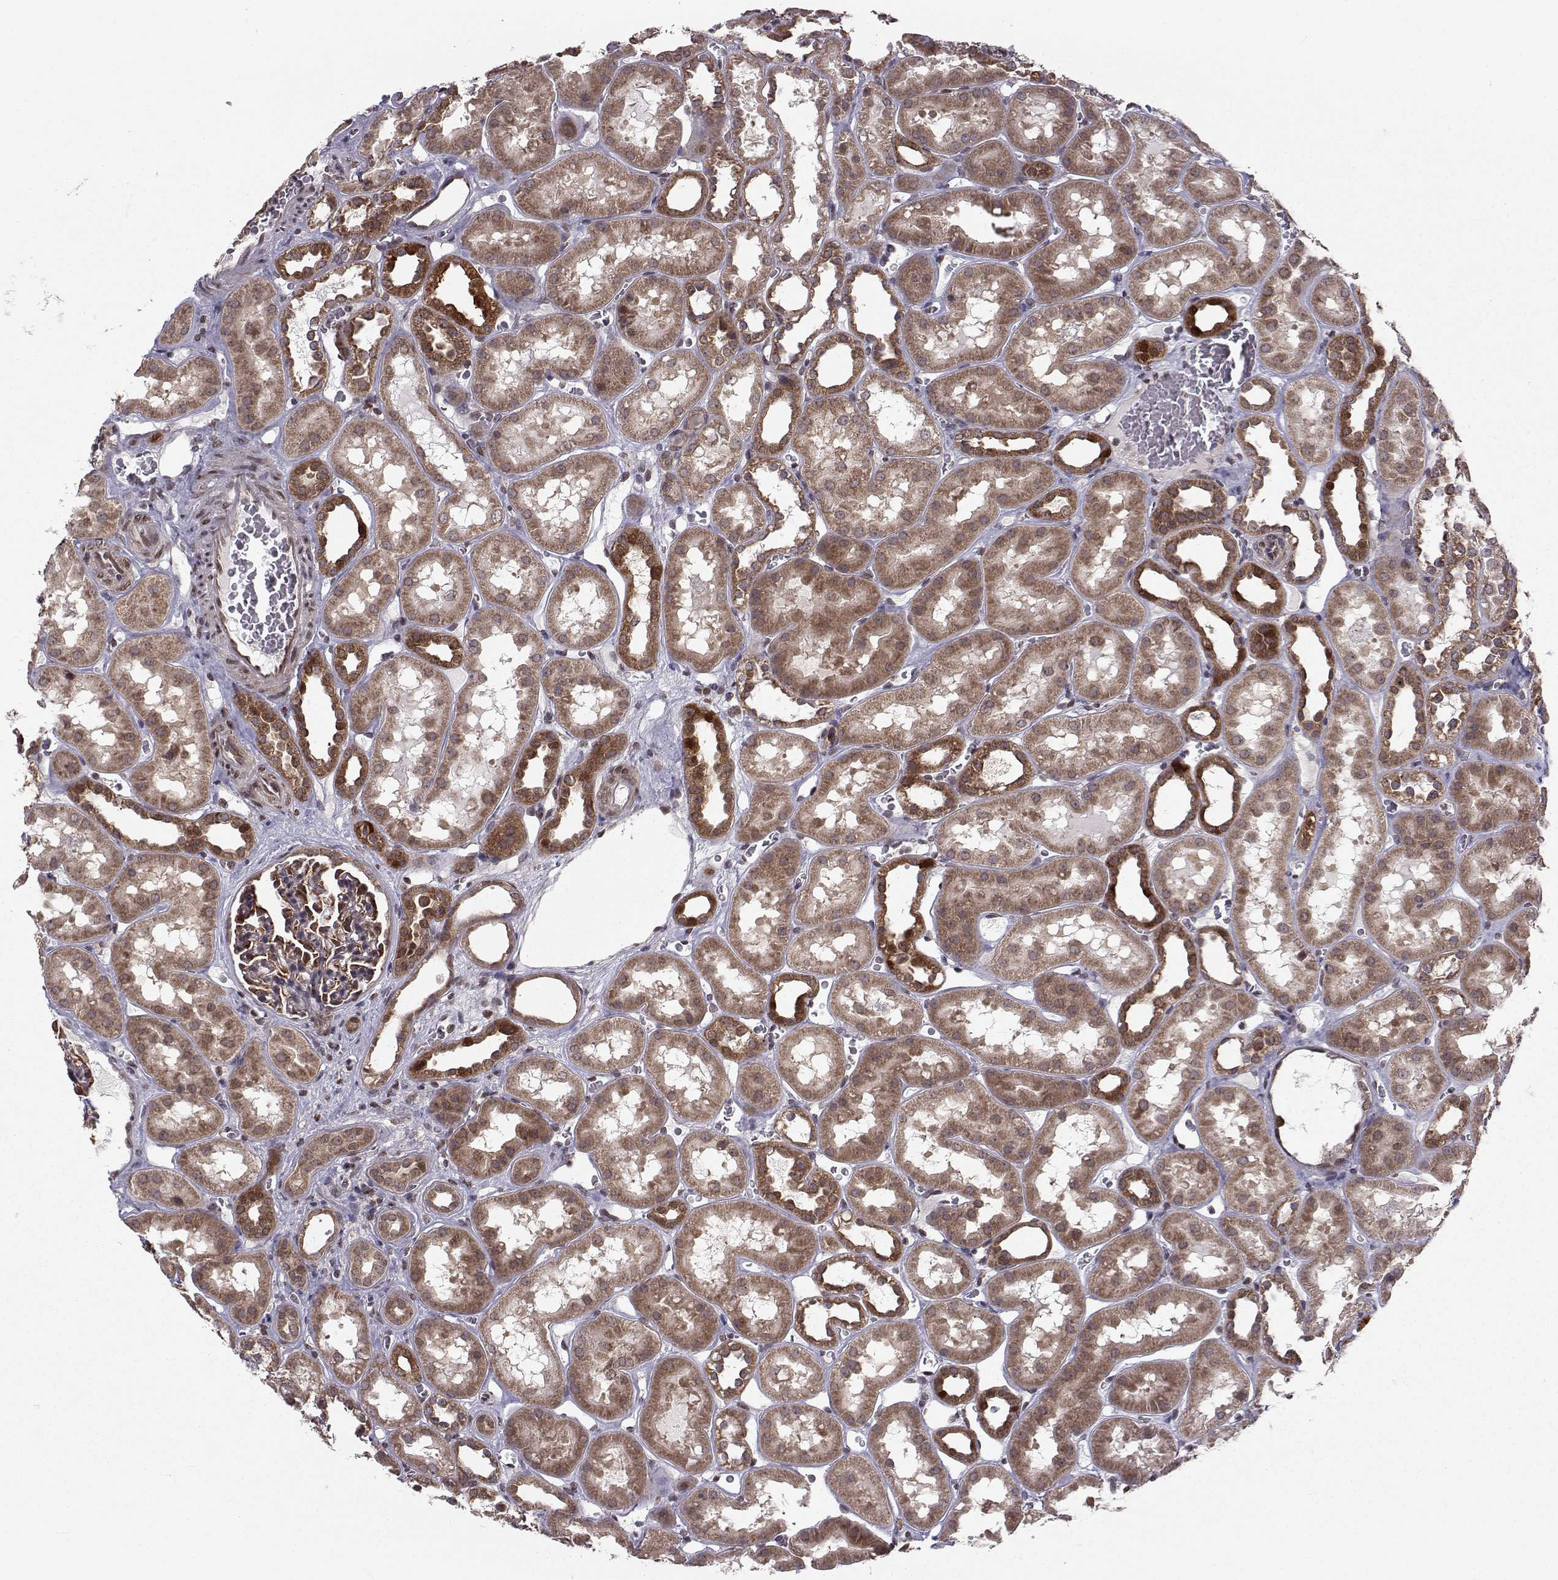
{"staining": {"intensity": "strong", "quantity": "25%-75%", "location": "cytoplasmic/membranous"}, "tissue": "kidney", "cell_type": "Cells in glomeruli", "image_type": "normal", "snomed": [{"axis": "morphology", "description": "Normal tissue, NOS"}, {"axis": "topography", "description": "Kidney"}], "caption": "DAB (3,3'-diaminobenzidine) immunohistochemical staining of benign human kidney demonstrates strong cytoplasmic/membranous protein staining in approximately 25%-75% of cells in glomeruli. The protein of interest is stained brown, and the nuclei are stained in blue (DAB IHC with brightfield microscopy, high magnification).", "gene": "PKN2", "patient": {"sex": "female", "age": 41}}